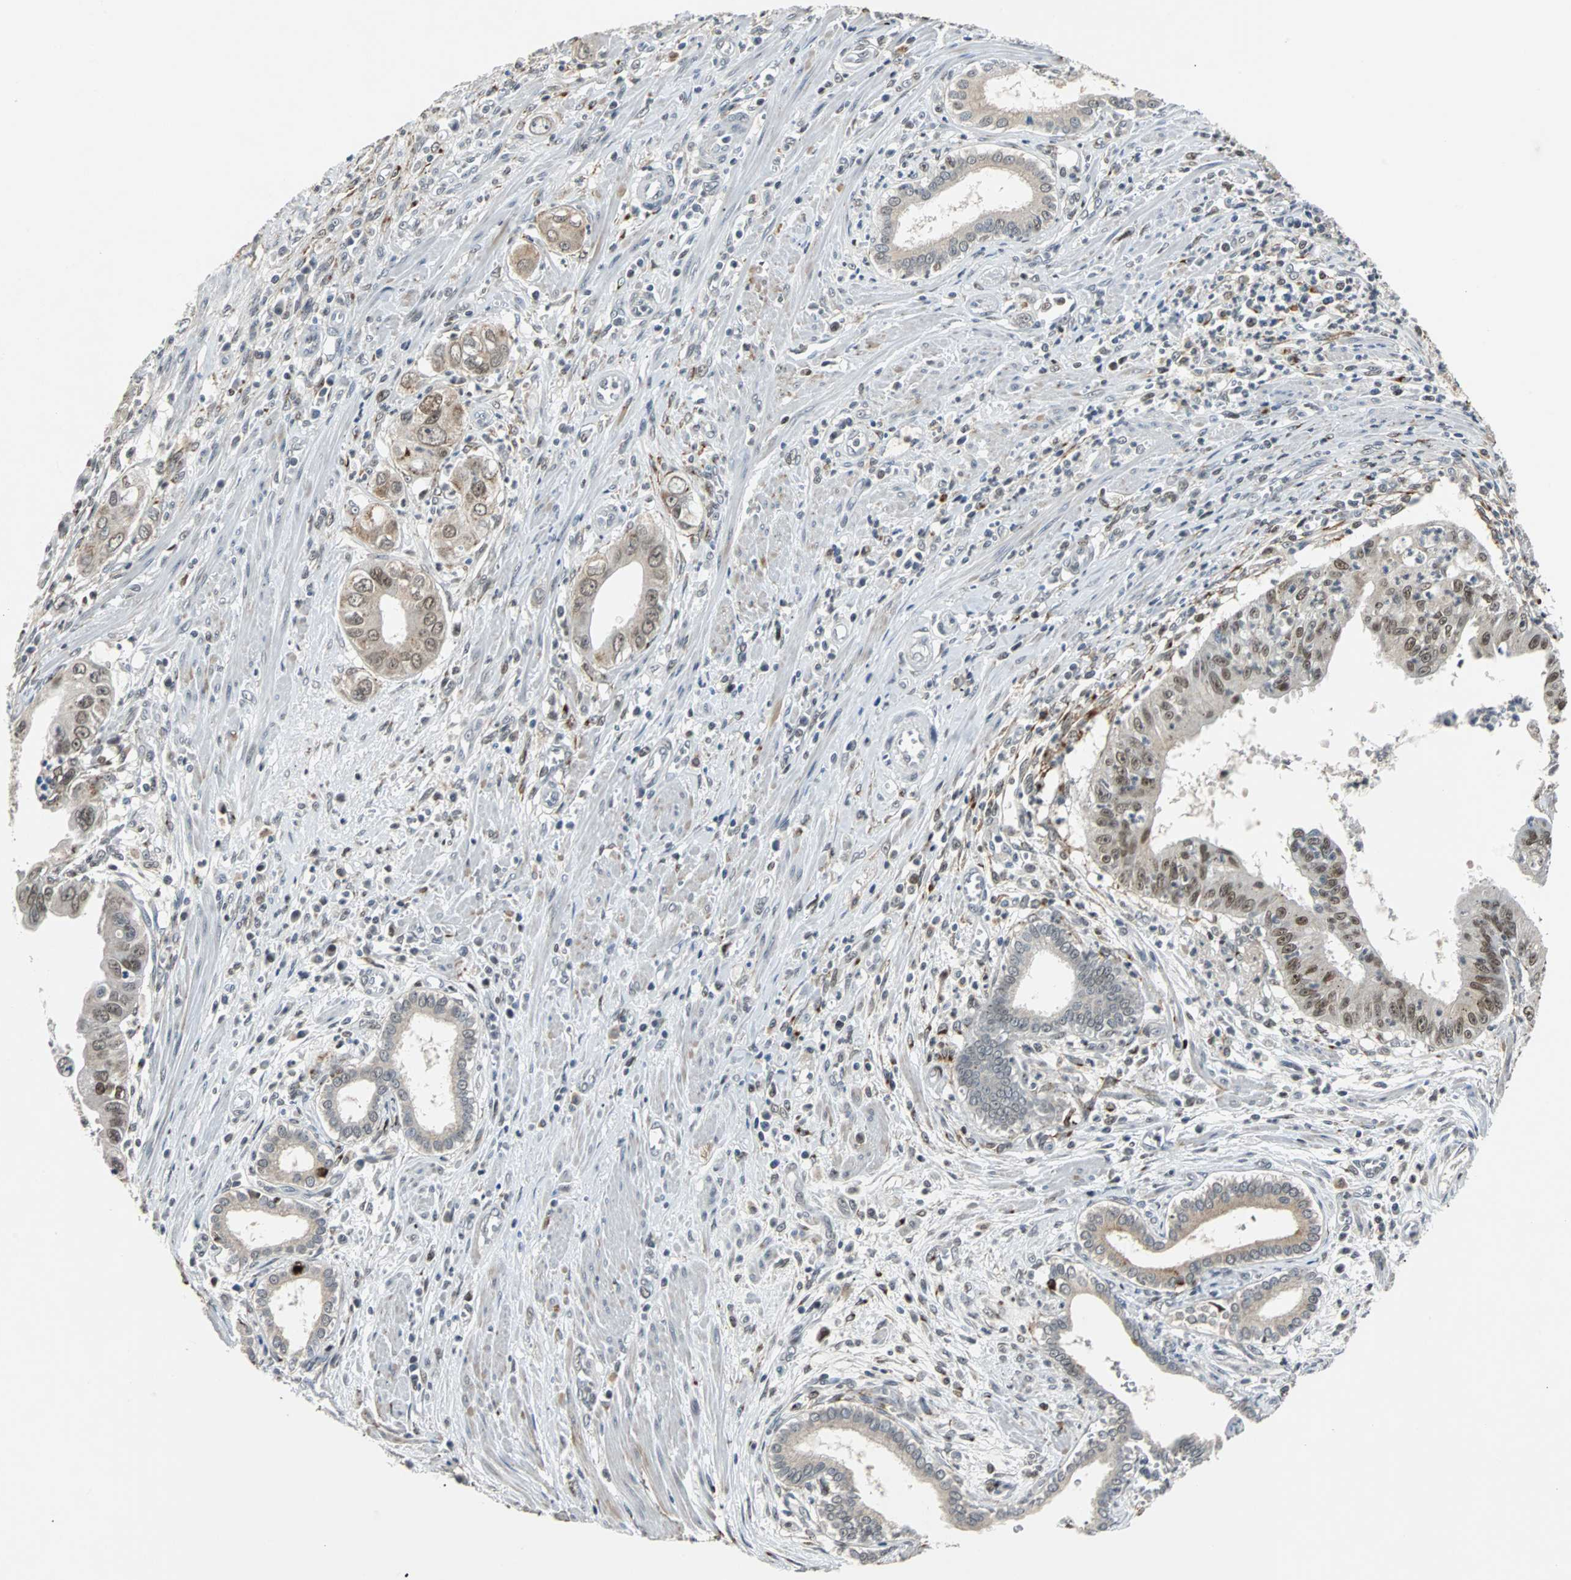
{"staining": {"intensity": "weak", "quantity": ">75%", "location": "cytoplasmic/membranous,nuclear"}, "tissue": "pancreatic cancer", "cell_type": "Tumor cells", "image_type": "cancer", "snomed": [{"axis": "morphology", "description": "Normal tissue, NOS"}, {"axis": "topography", "description": "Lymph node"}], "caption": "Immunohistochemistry of human pancreatic cancer shows low levels of weak cytoplasmic/membranous and nuclear staining in approximately >75% of tumor cells.", "gene": "HLX", "patient": {"sex": "male", "age": 50}}